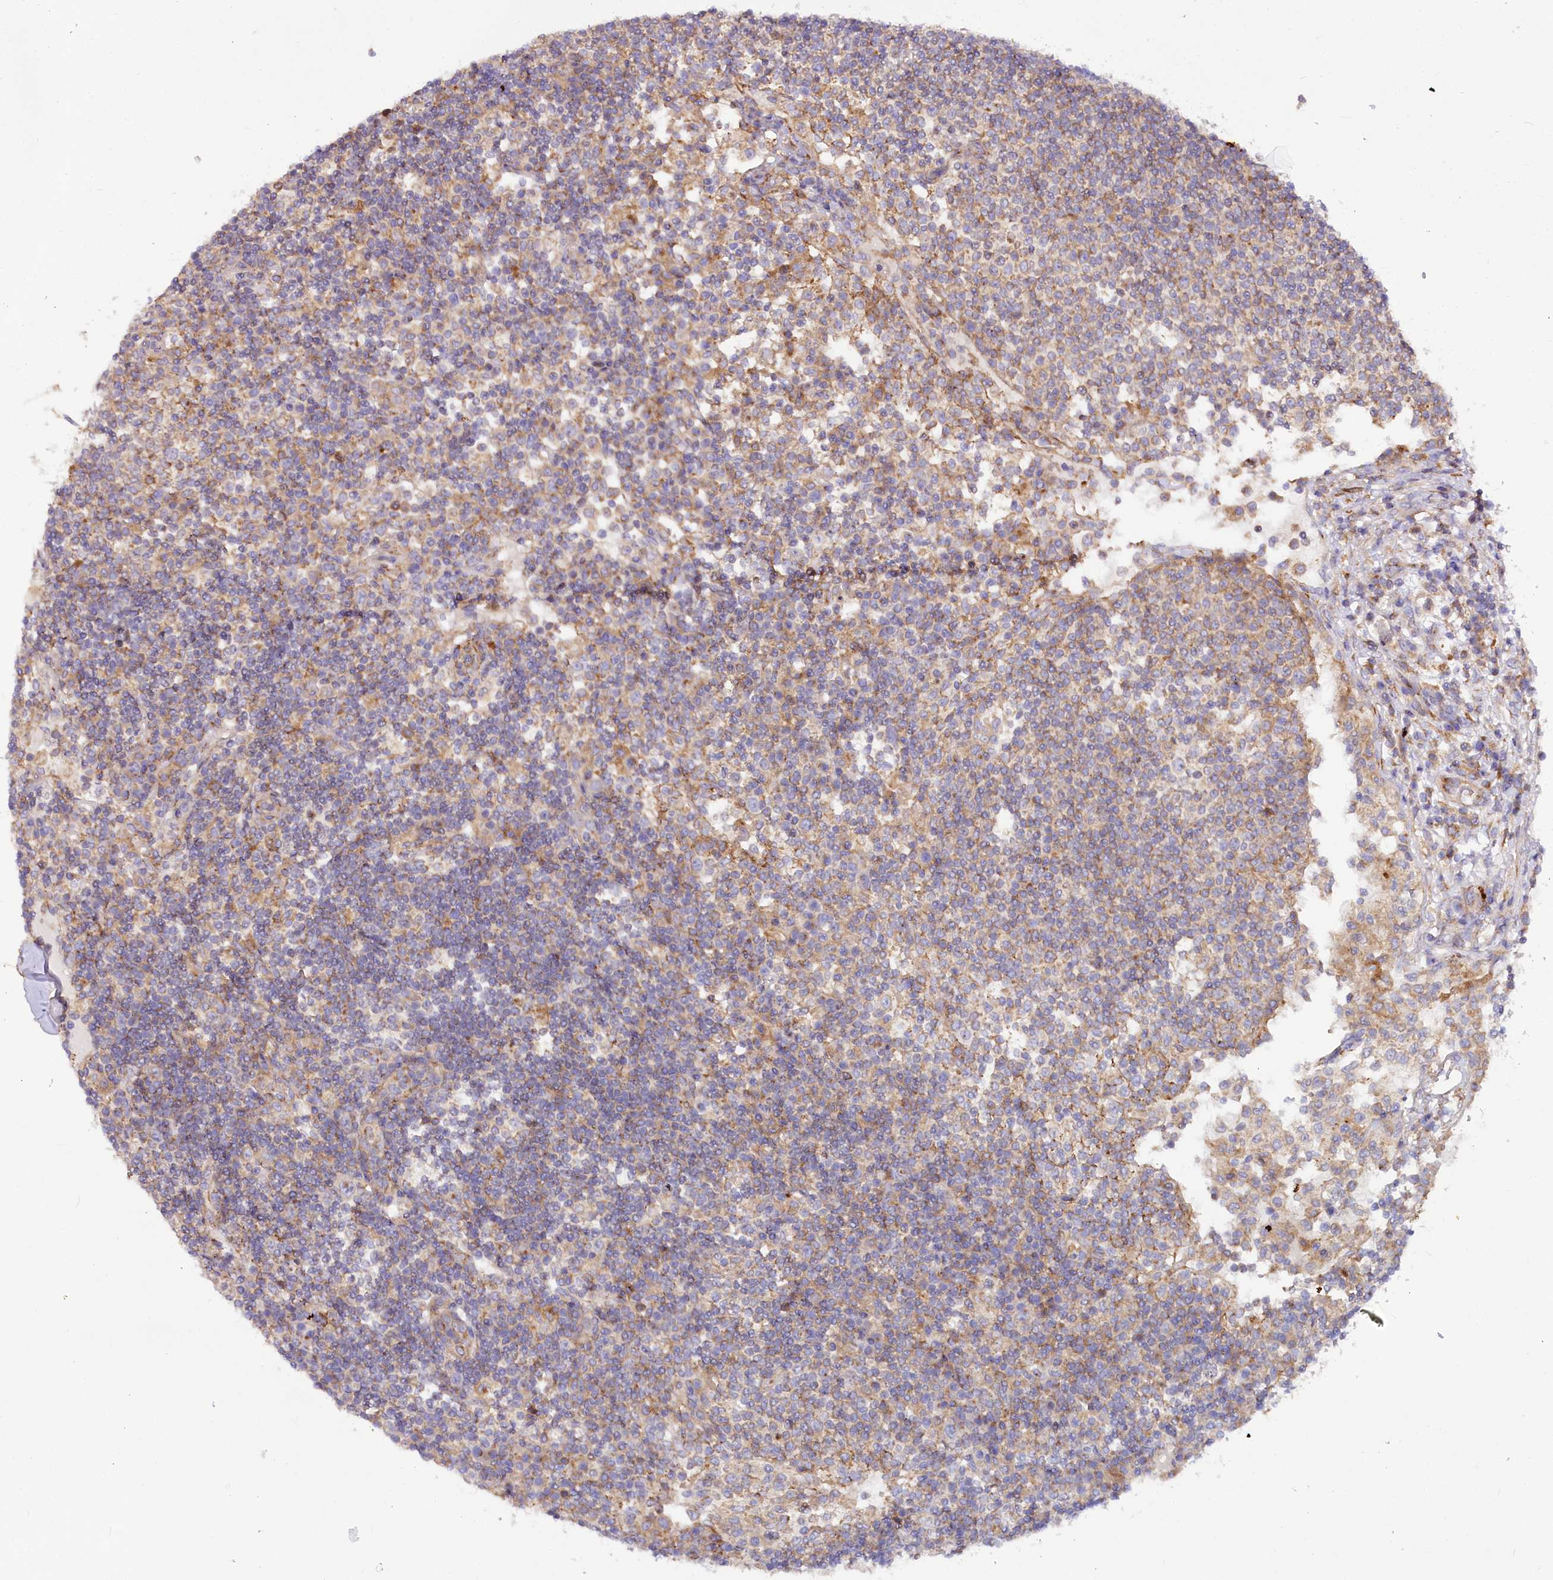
{"staining": {"intensity": "negative", "quantity": "none", "location": "none"}, "tissue": "lymph node", "cell_type": "Germinal center cells", "image_type": "normal", "snomed": [{"axis": "morphology", "description": "Normal tissue, NOS"}, {"axis": "topography", "description": "Lymph node"}], "caption": "IHC histopathology image of normal lymph node: human lymph node stained with DAB (3,3'-diaminobenzidine) displays no significant protein expression in germinal center cells. (Stains: DAB immunohistochemistry (IHC) with hematoxylin counter stain, Microscopy: brightfield microscopy at high magnification).", "gene": "STX6", "patient": {"sex": "female", "age": 53}}